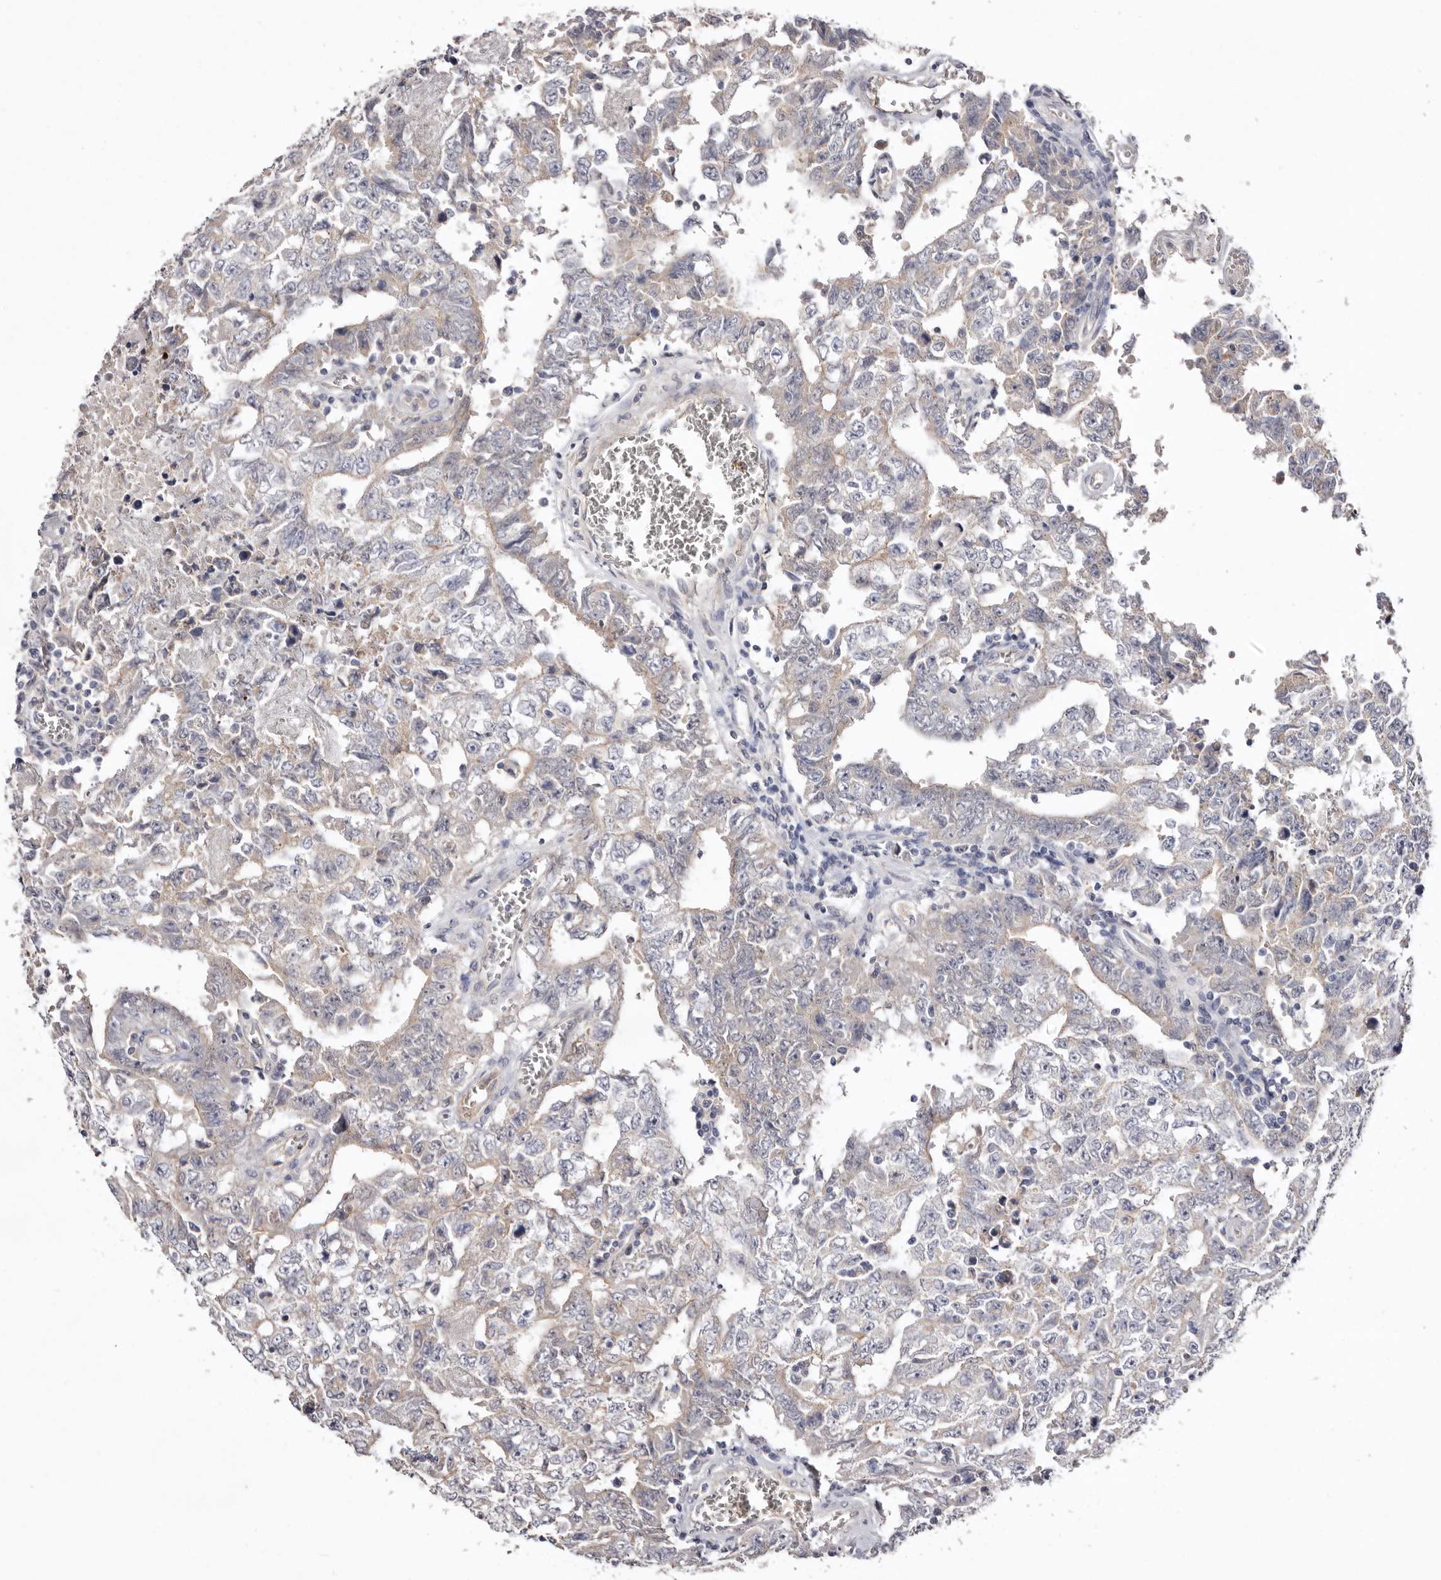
{"staining": {"intensity": "negative", "quantity": "none", "location": "none"}, "tissue": "testis cancer", "cell_type": "Tumor cells", "image_type": "cancer", "snomed": [{"axis": "morphology", "description": "Carcinoma, Embryonal, NOS"}, {"axis": "topography", "description": "Testis"}], "caption": "Histopathology image shows no protein positivity in tumor cells of testis cancer tissue.", "gene": "LMLN", "patient": {"sex": "male", "age": 26}}